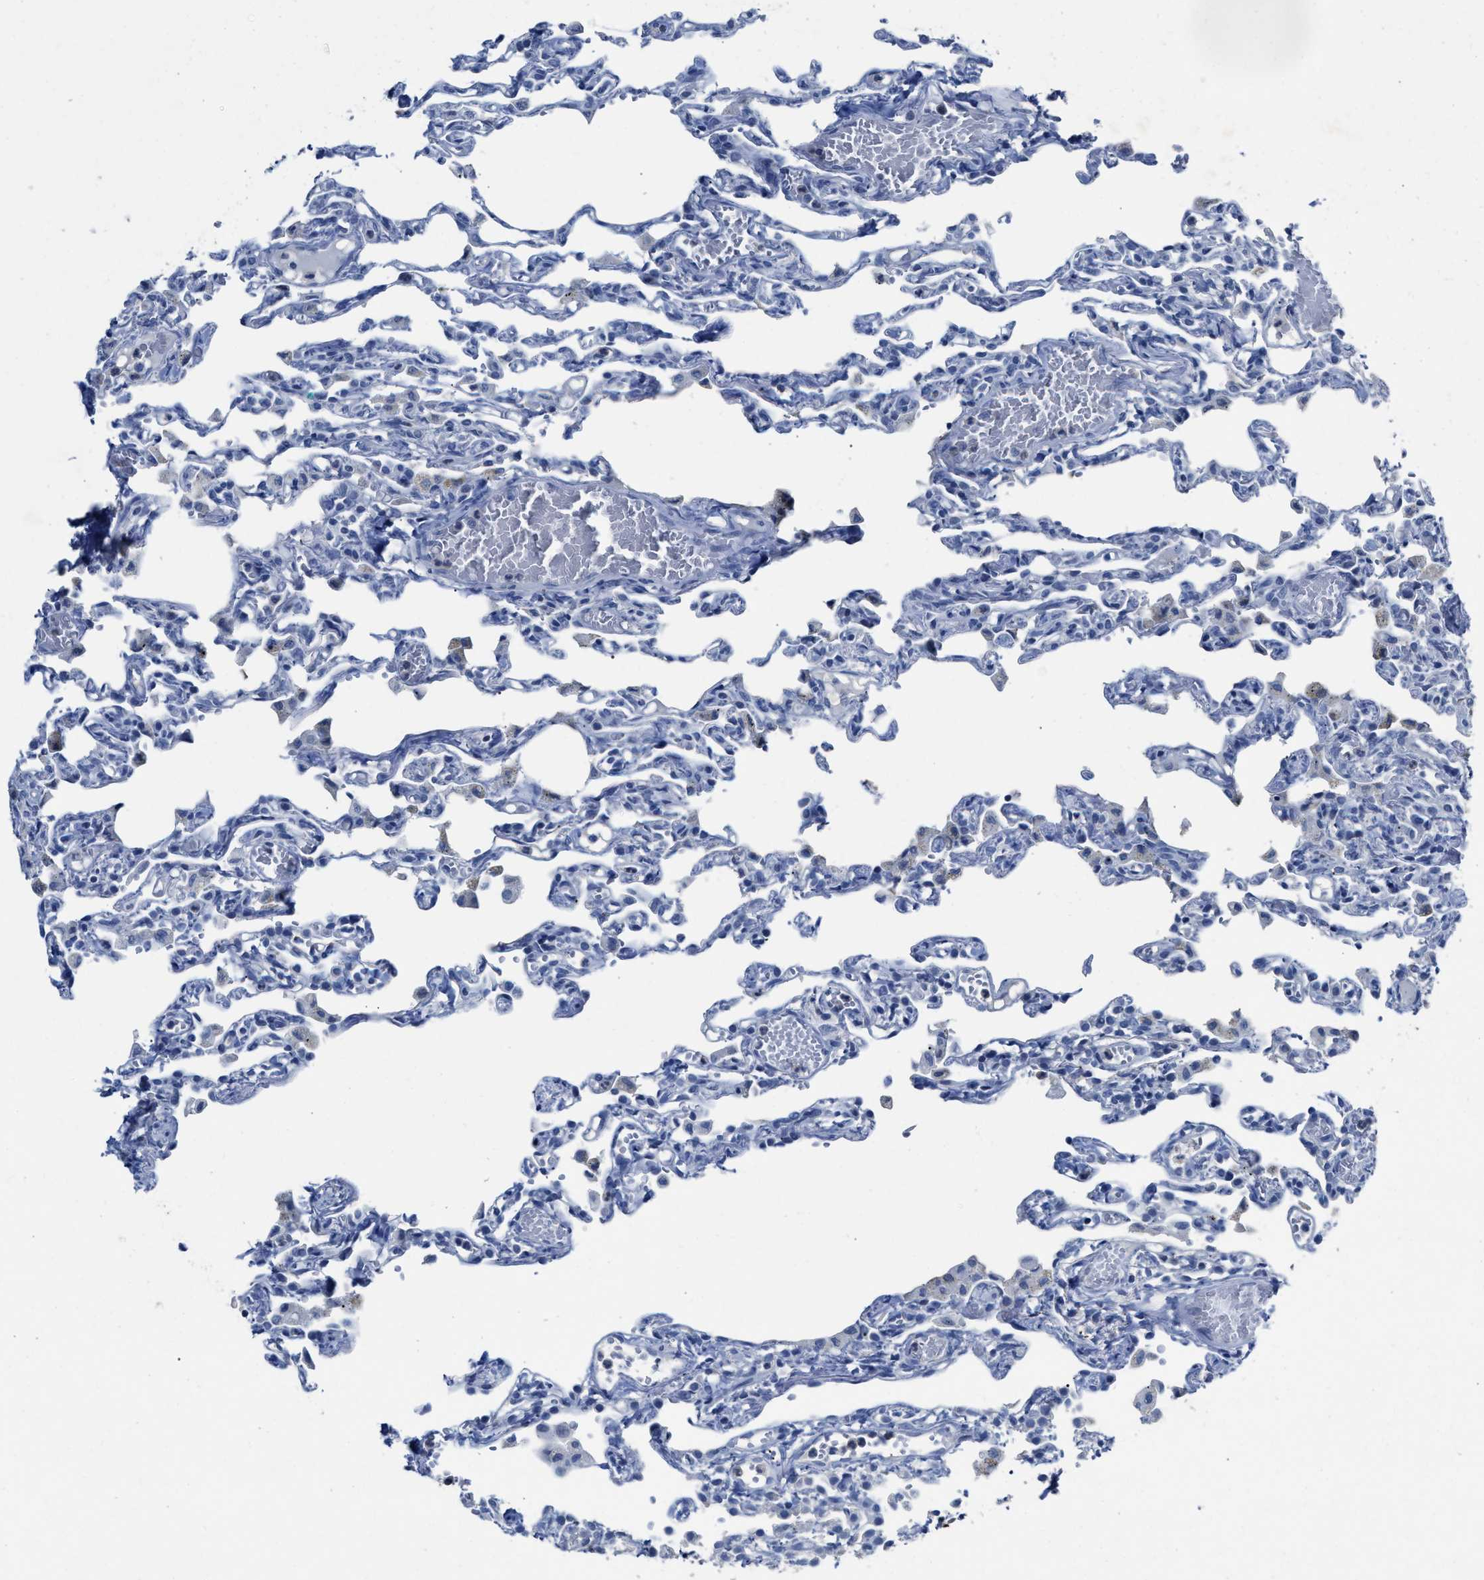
{"staining": {"intensity": "negative", "quantity": "none", "location": "none"}, "tissue": "lung", "cell_type": "Alveolar cells", "image_type": "normal", "snomed": [{"axis": "morphology", "description": "Normal tissue, NOS"}, {"axis": "topography", "description": "Lung"}], "caption": "This photomicrograph is of unremarkable lung stained with IHC to label a protein in brown with the nuclei are counter-stained blue. There is no positivity in alveolar cells. The staining was performed using DAB (3,3'-diaminobenzidine) to visualize the protein expression in brown, while the nuclei were stained in blue with hematoxylin (Magnification: 20x).", "gene": "CEACAM5", "patient": {"sex": "male", "age": 21}}